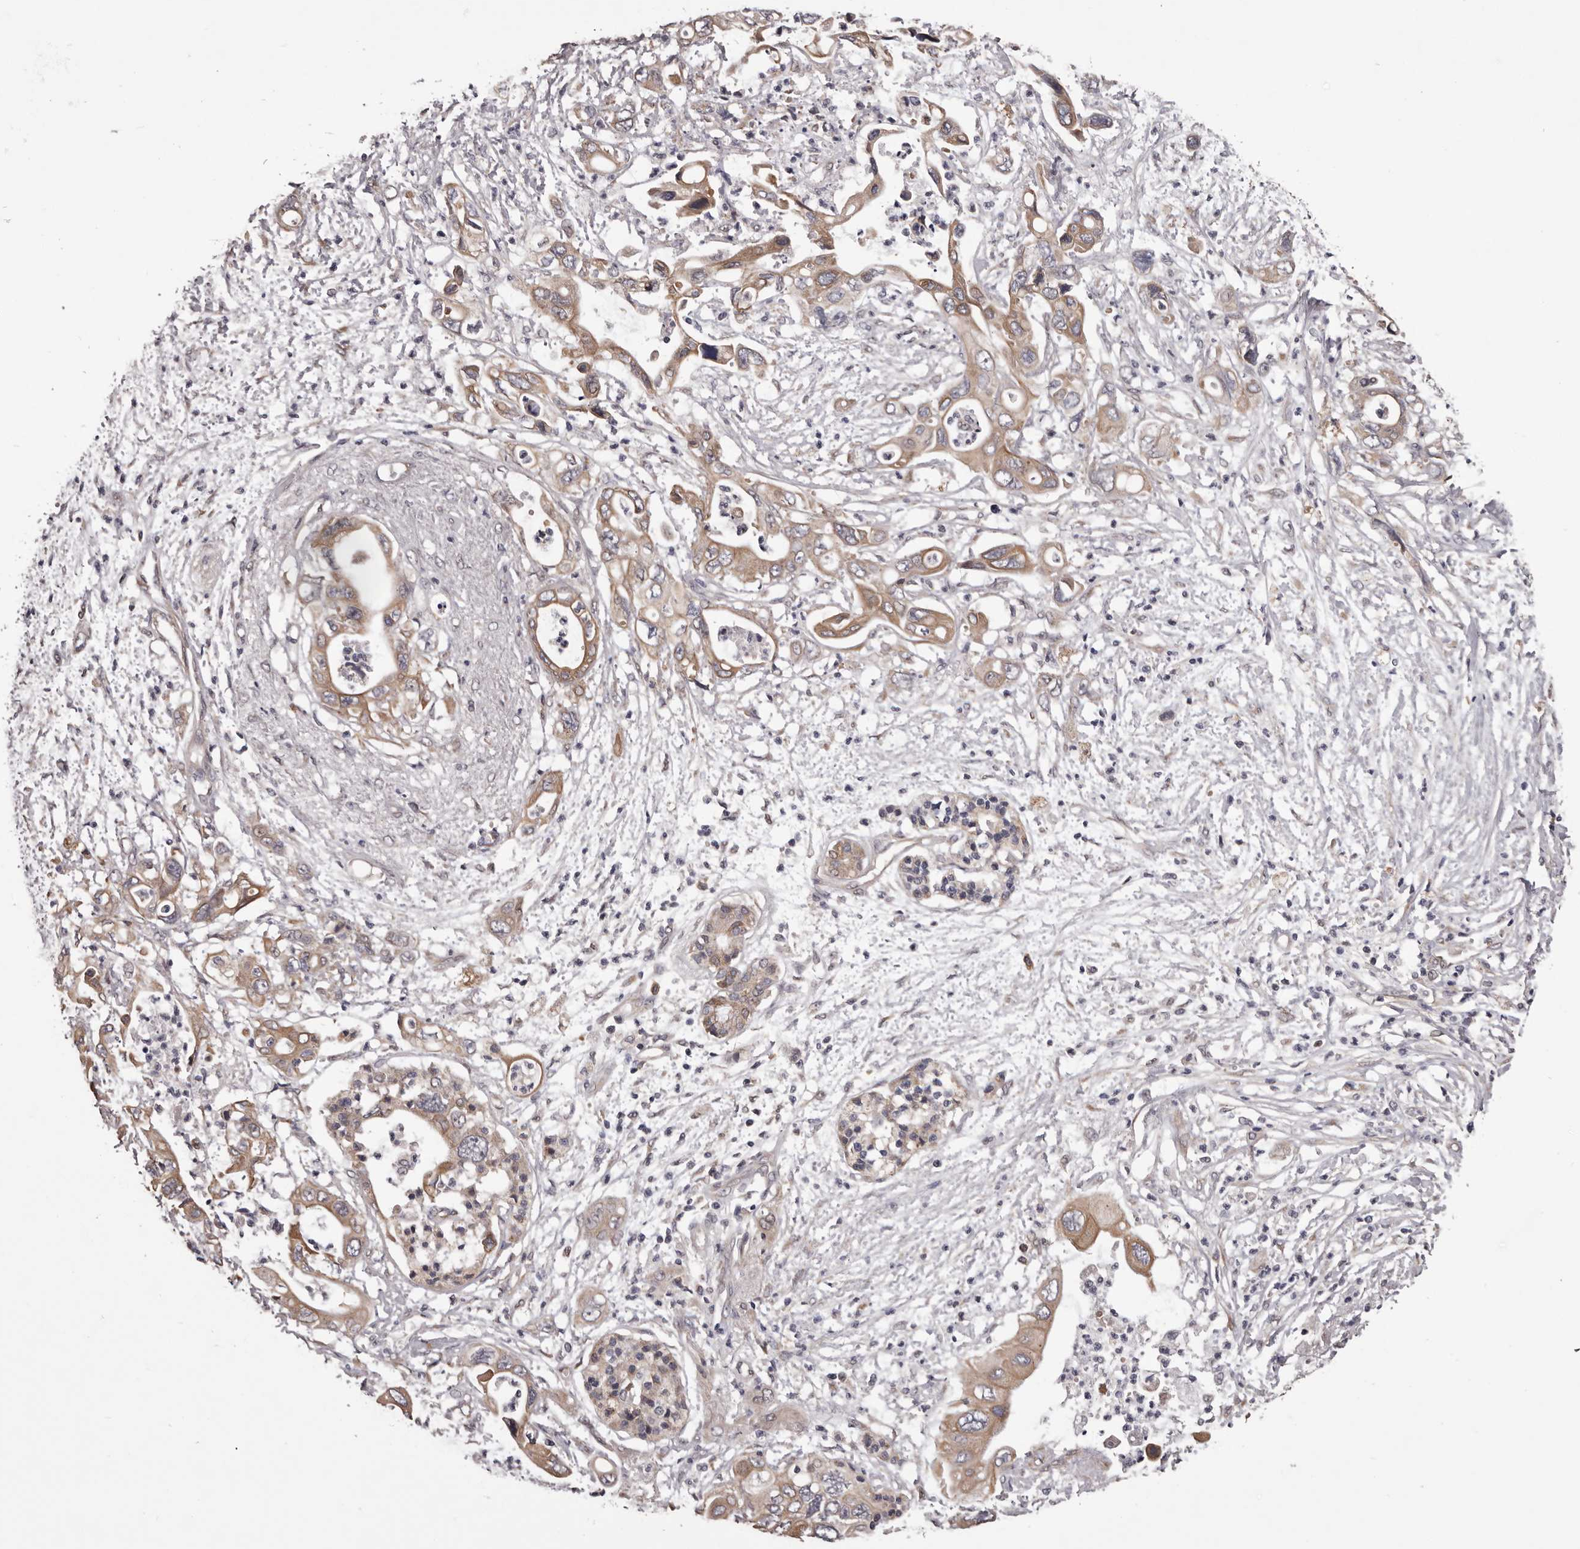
{"staining": {"intensity": "moderate", "quantity": ">75%", "location": "cytoplasmic/membranous"}, "tissue": "pancreatic cancer", "cell_type": "Tumor cells", "image_type": "cancer", "snomed": [{"axis": "morphology", "description": "Adenocarcinoma, NOS"}, {"axis": "topography", "description": "Pancreas"}], "caption": "DAB immunohistochemical staining of pancreatic adenocarcinoma exhibits moderate cytoplasmic/membranous protein staining in about >75% of tumor cells.", "gene": "CELF3", "patient": {"sex": "male", "age": 66}}